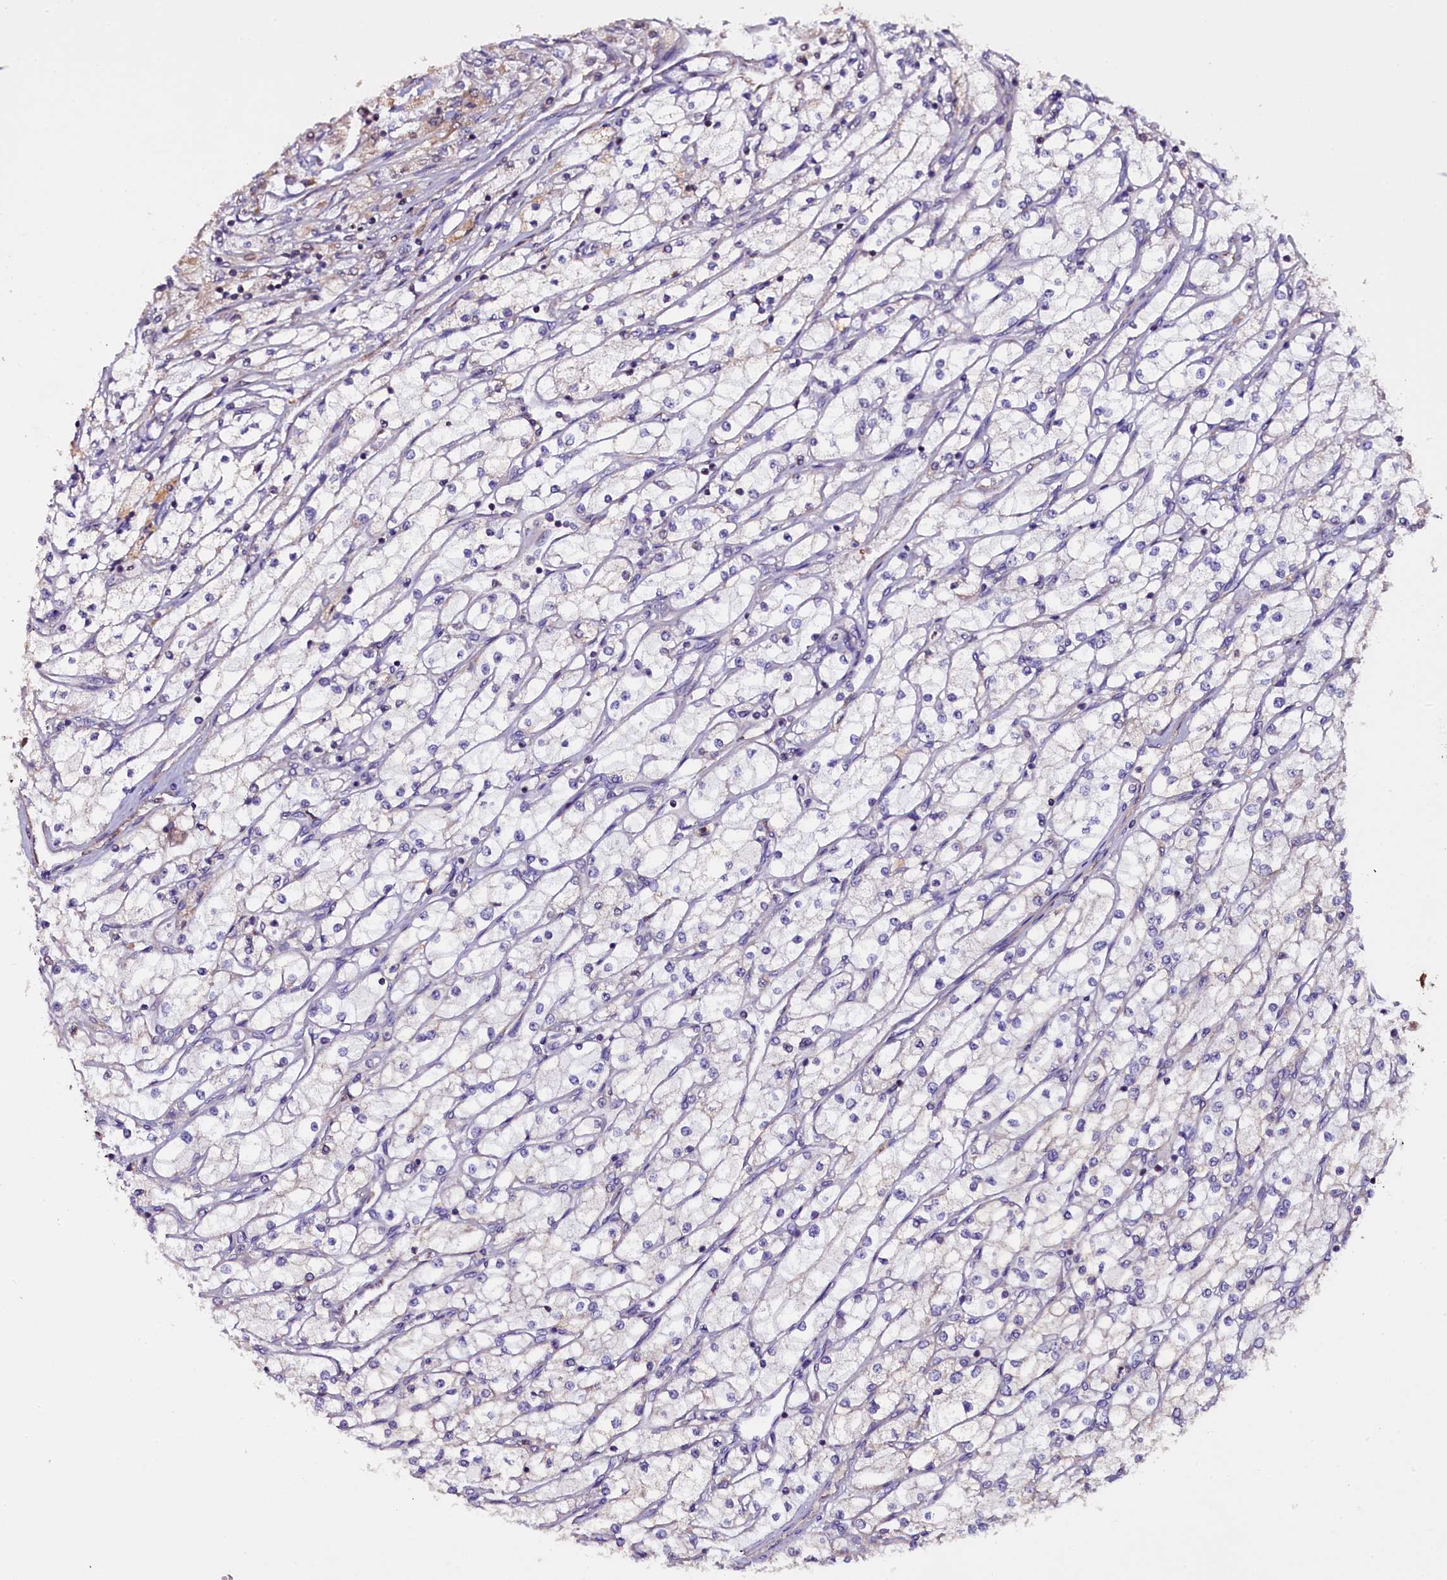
{"staining": {"intensity": "negative", "quantity": "none", "location": "none"}, "tissue": "renal cancer", "cell_type": "Tumor cells", "image_type": "cancer", "snomed": [{"axis": "morphology", "description": "Adenocarcinoma, NOS"}, {"axis": "topography", "description": "Kidney"}], "caption": "The histopathology image reveals no staining of tumor cells in renal cancer (adenocarcinoma).", "gene": "NAA80", "patient": {"sex": "male", "age": 80}}